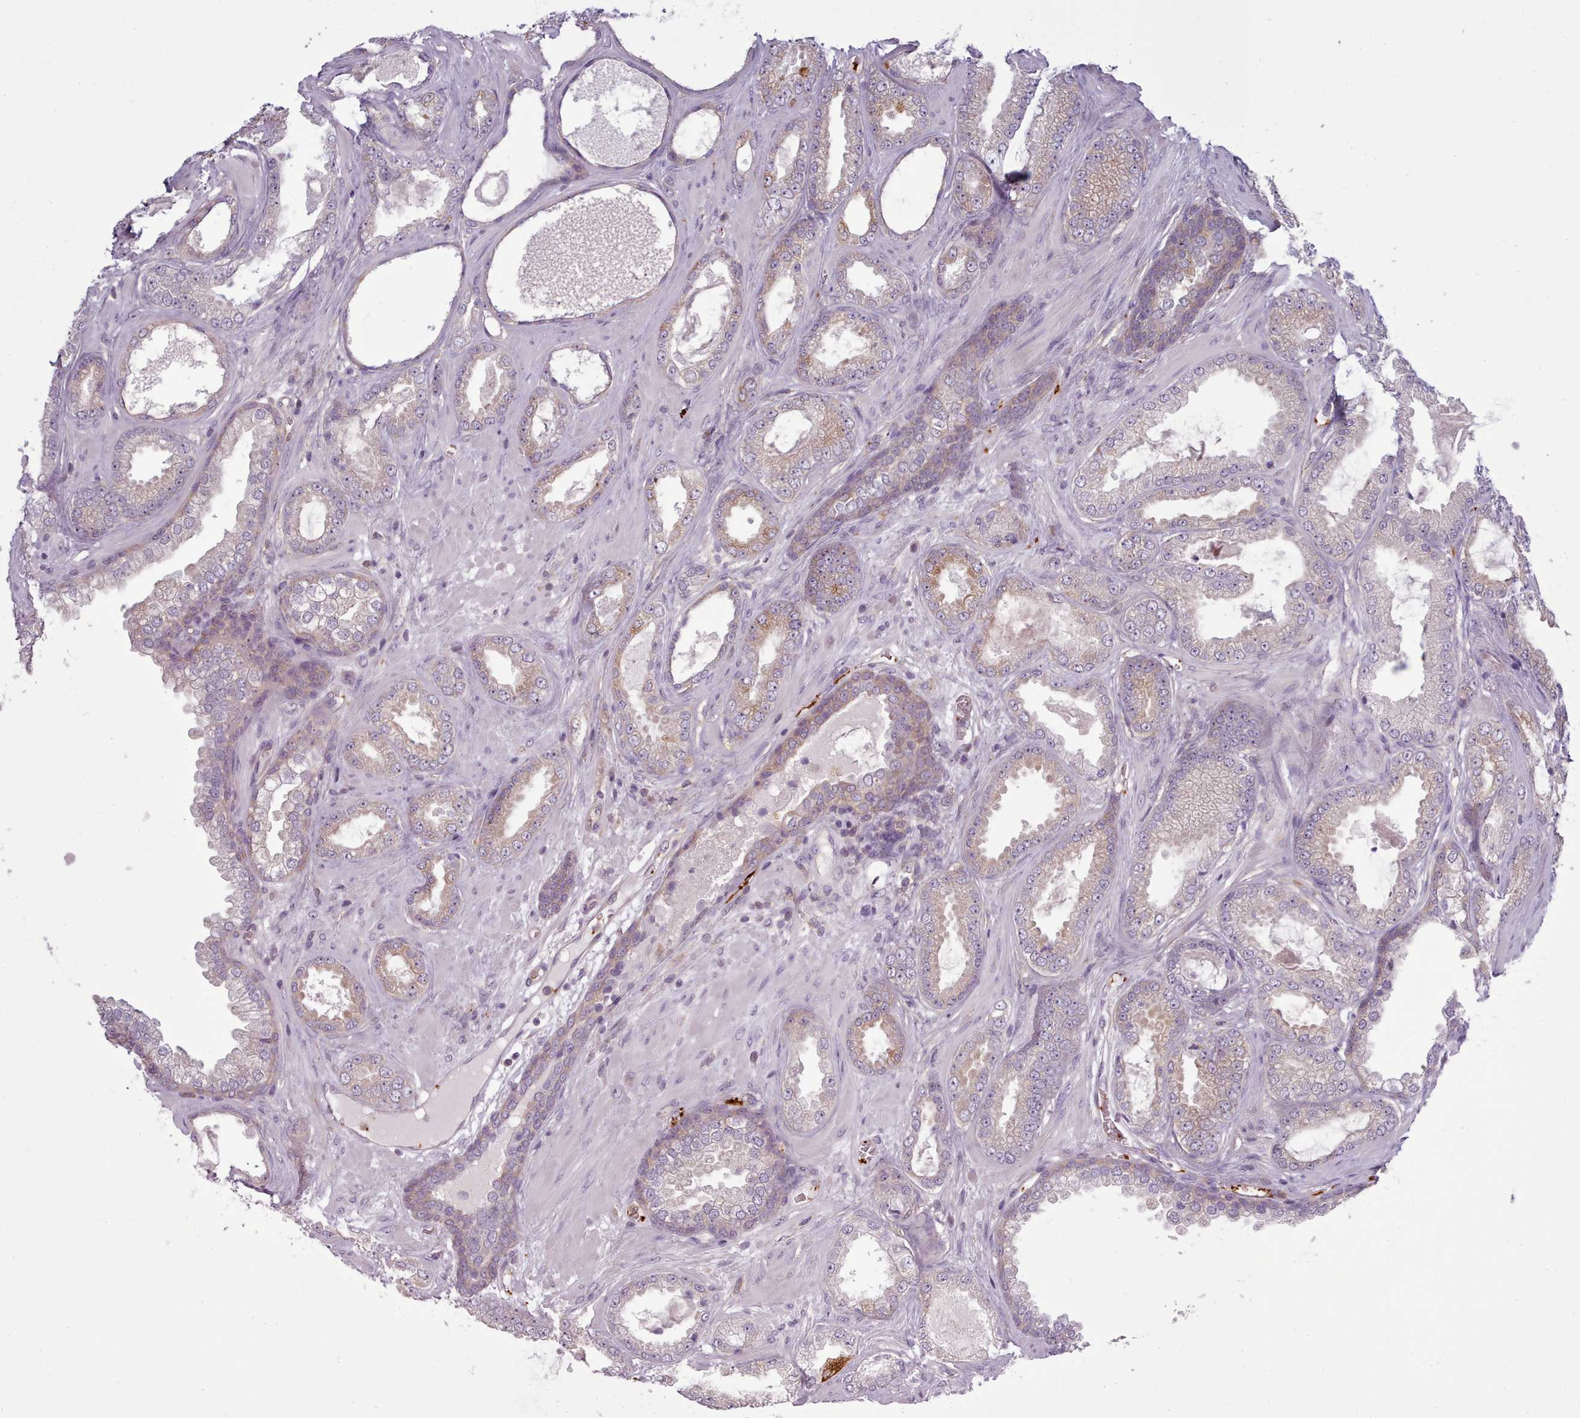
{"staining": {"intensity": "moderate", "quantity": ">75%", "location": "cytoplasmic/membranous"}, "tissue": "prostate cancer", "cell_type": "Tumor cells", "image_type": "cancer", "snomed": [{"axis": "morphology", "description": "Adenocarcinoma, Low grade"}, {"axis": "topography", "description": "Prostate"}], "caption": "Prostate cancer stained with DAB immunohistochemistry (IHC) shows medium levels of moderate cytoplasmic/membranous expression in approximately >75% of tumor cells.", "gene": "NDST2", "patient": {"sex": "male", "age": 57}}